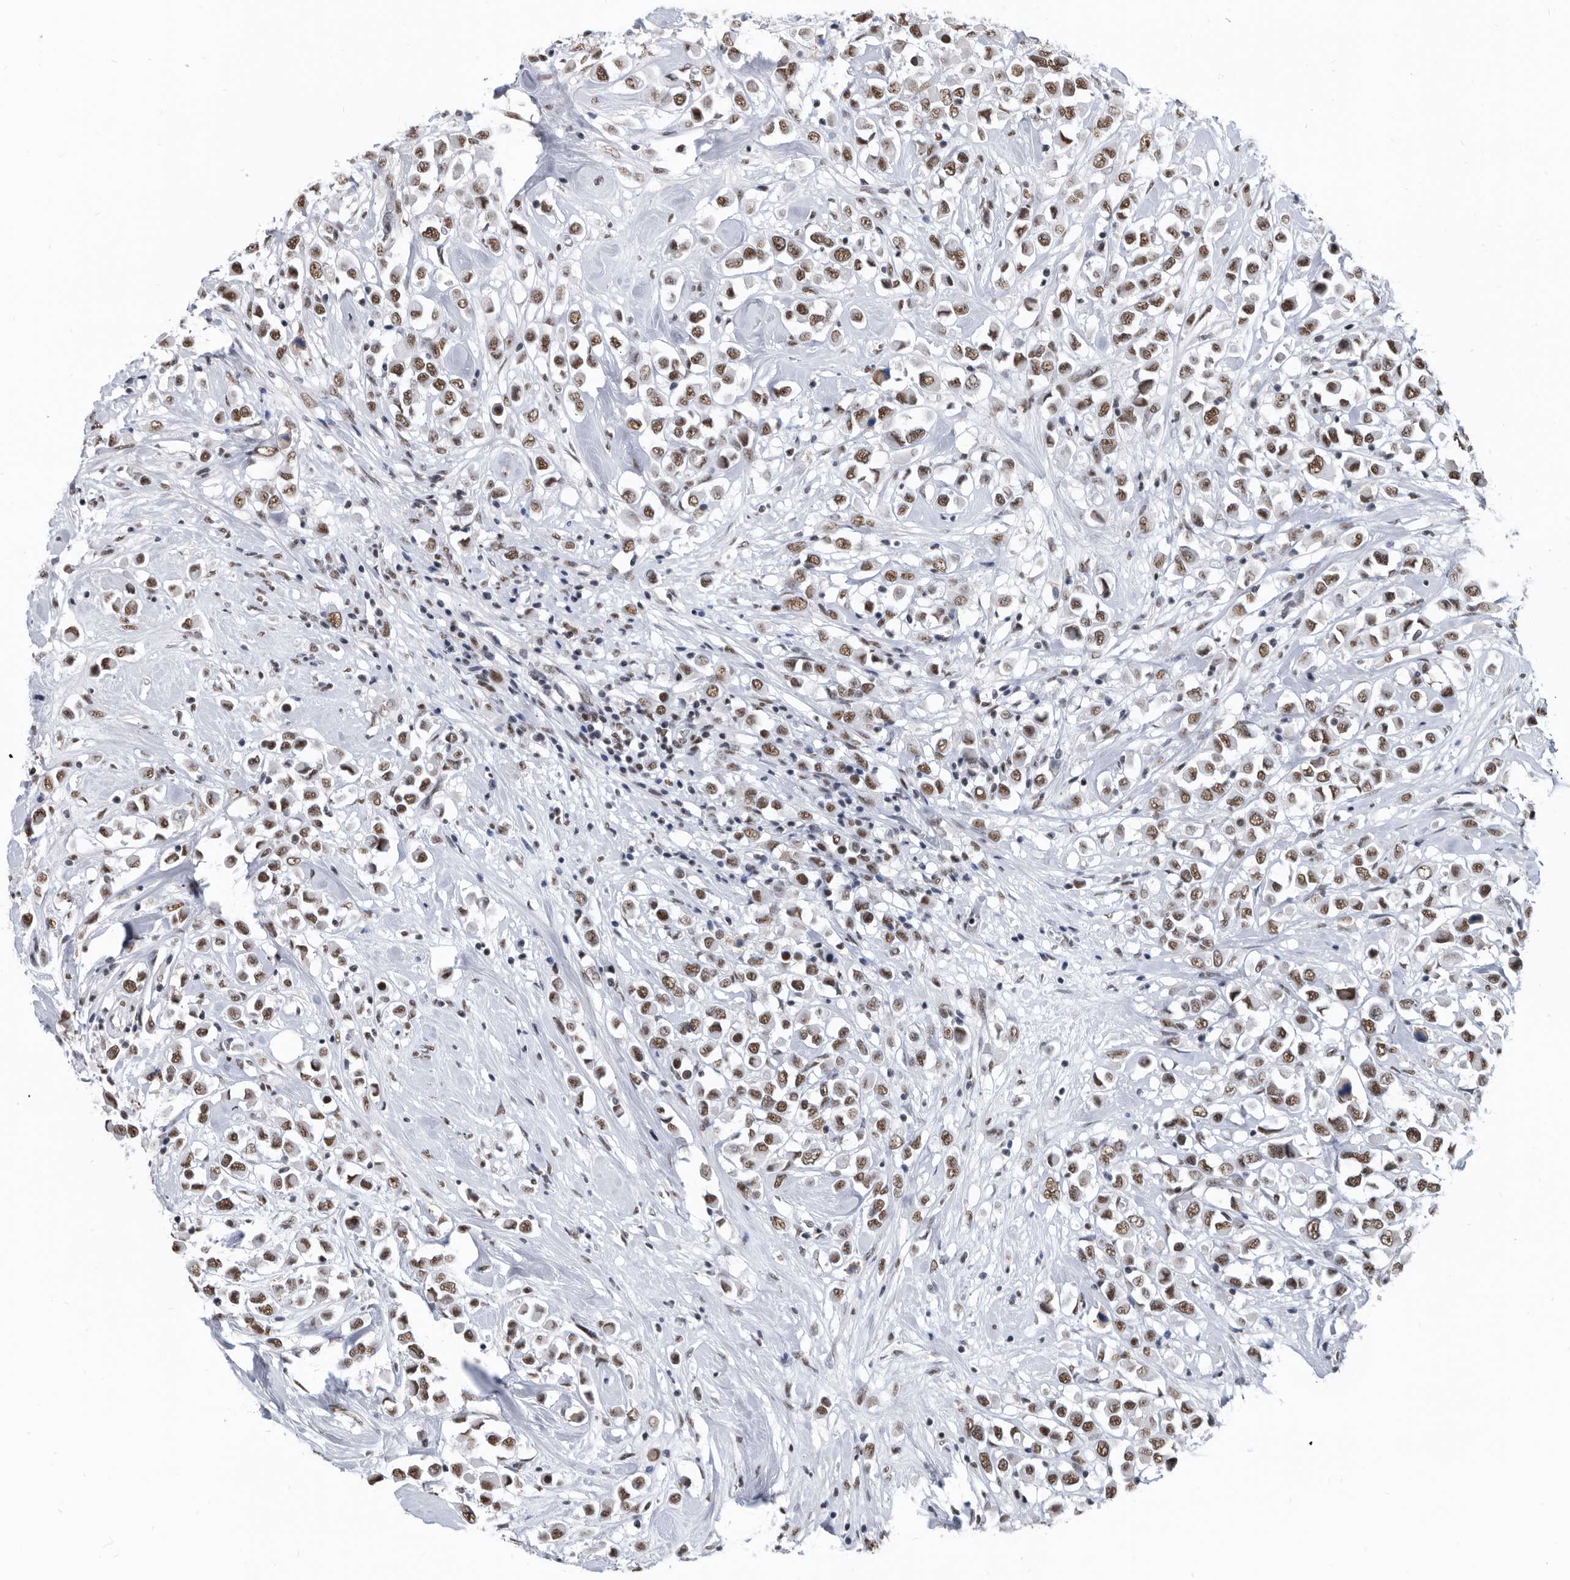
{"staining": {"intensity": "moderate", "quantity": ">75%", "location": "nuclear"}, "tissue": "breast cancer", "cell_type": "Tumor cells", "image_type": "cancer", "snomed": [{"axis": "morphology", "description": "Duct carcinoma"}, {"axis": "topography", "description": "Breast"}], "caption": "Breast cancer (infiltrating ductal carcinoma) tissue shows moderate nuclear staining in approximately >75% of tumor cells", "gene": "SF3A1", "patient": {"sex": "female", "age": 61}}